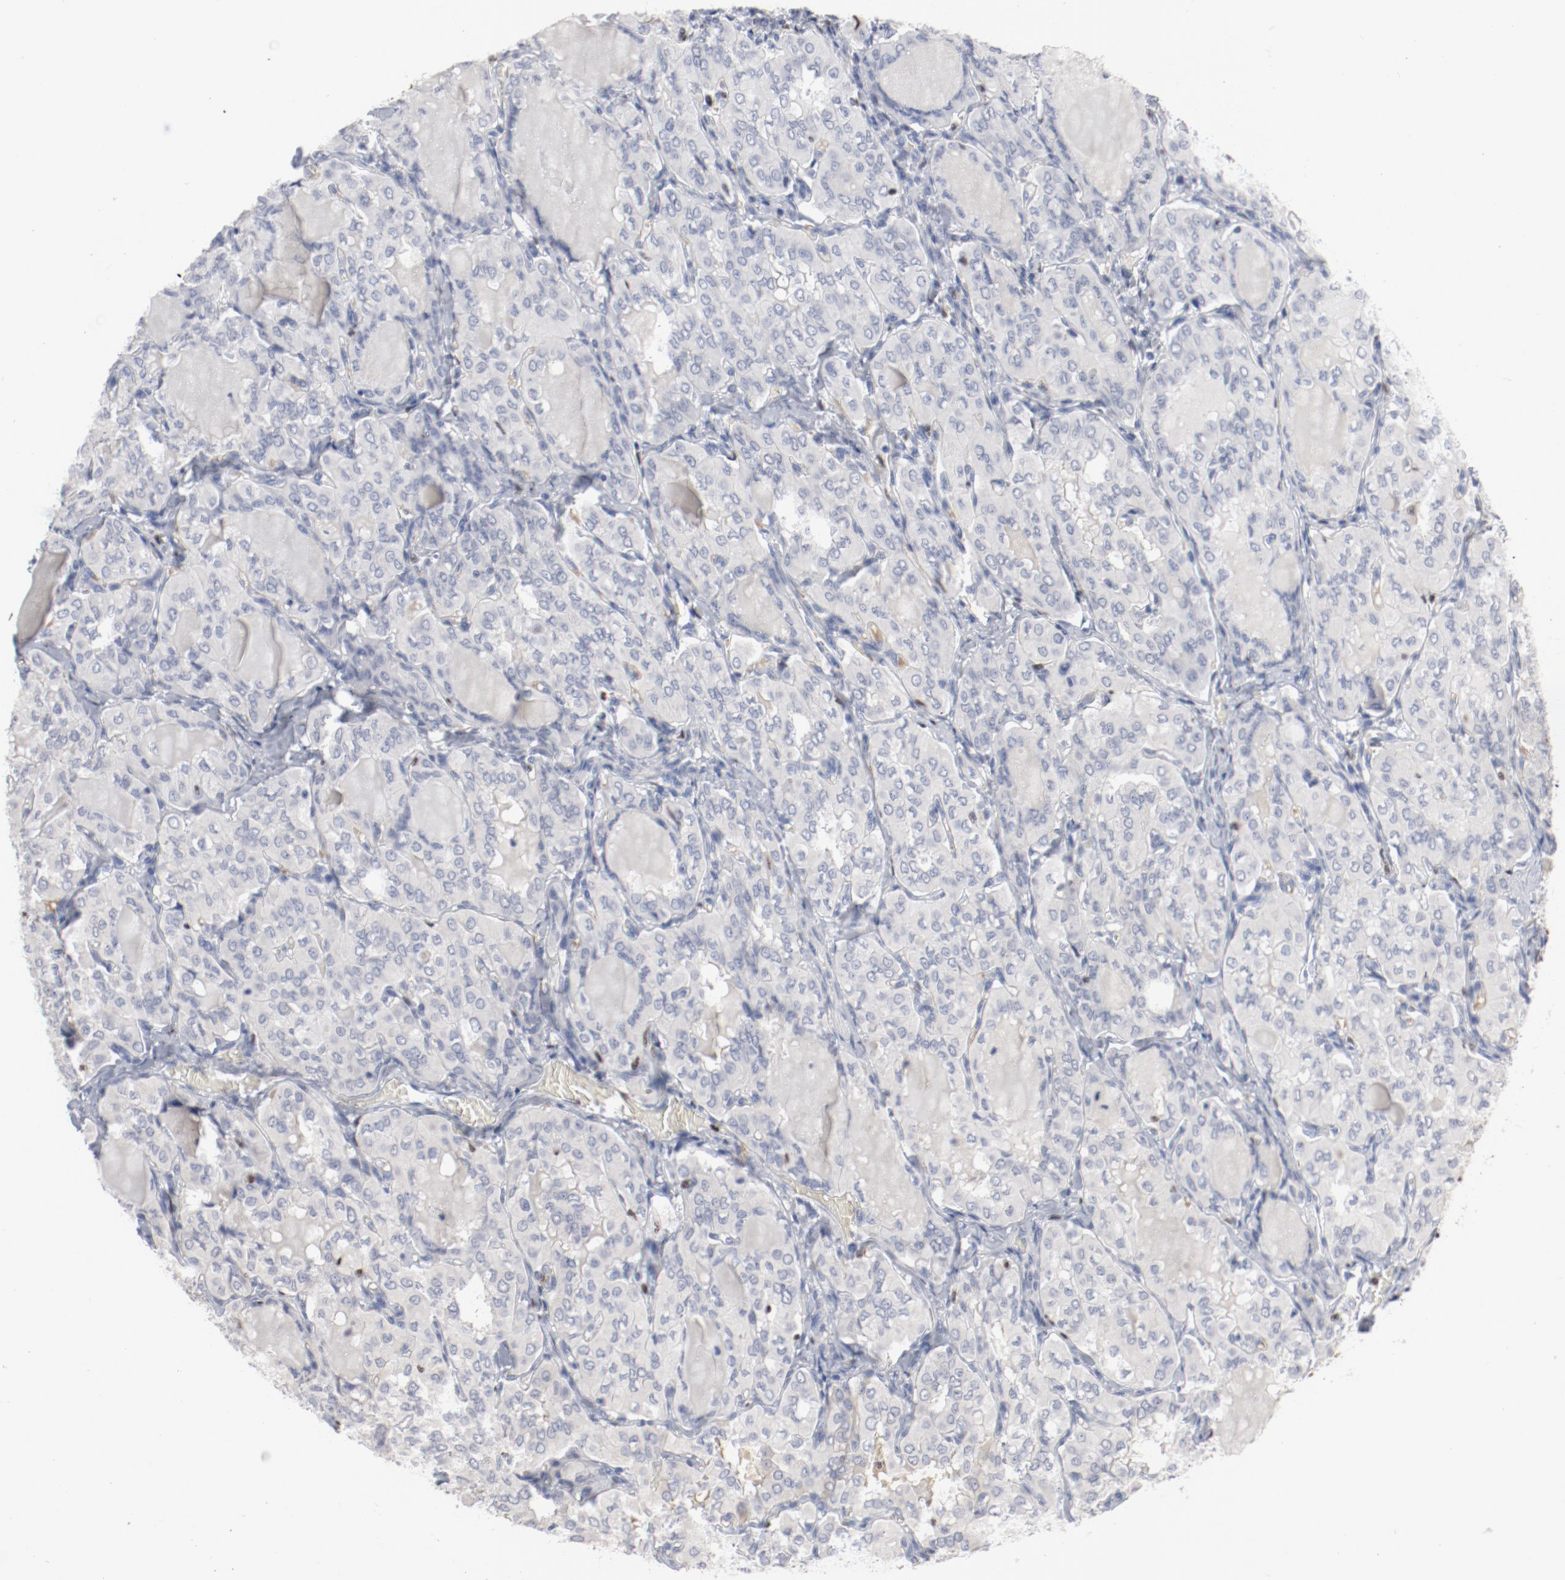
{"staining": {"intensity": "negative", "quantity": "none", "location": "none"}, "tissue": "thyroid cancer", "cell_type": "Tumor cells", "image_type": "cancer", "snomed": [{"axis": "morphology", "description": "Papillary adenocarcinoma, NOS"}, {"axis": "topography", "description": "Thyroid gland"}], "caption": "A photomicrograph of human thyroid papillary adenocarcinoma is negative for staining in tumor cells. Brightfield microscopy of immunohistochemistry stained with DAB (3,3'-diaminobenzidine) (brown) and hematoxylin (blue), captured at high magnification.", "gene": "SPI1", "patient": {"sex": "male", "age": 20}}